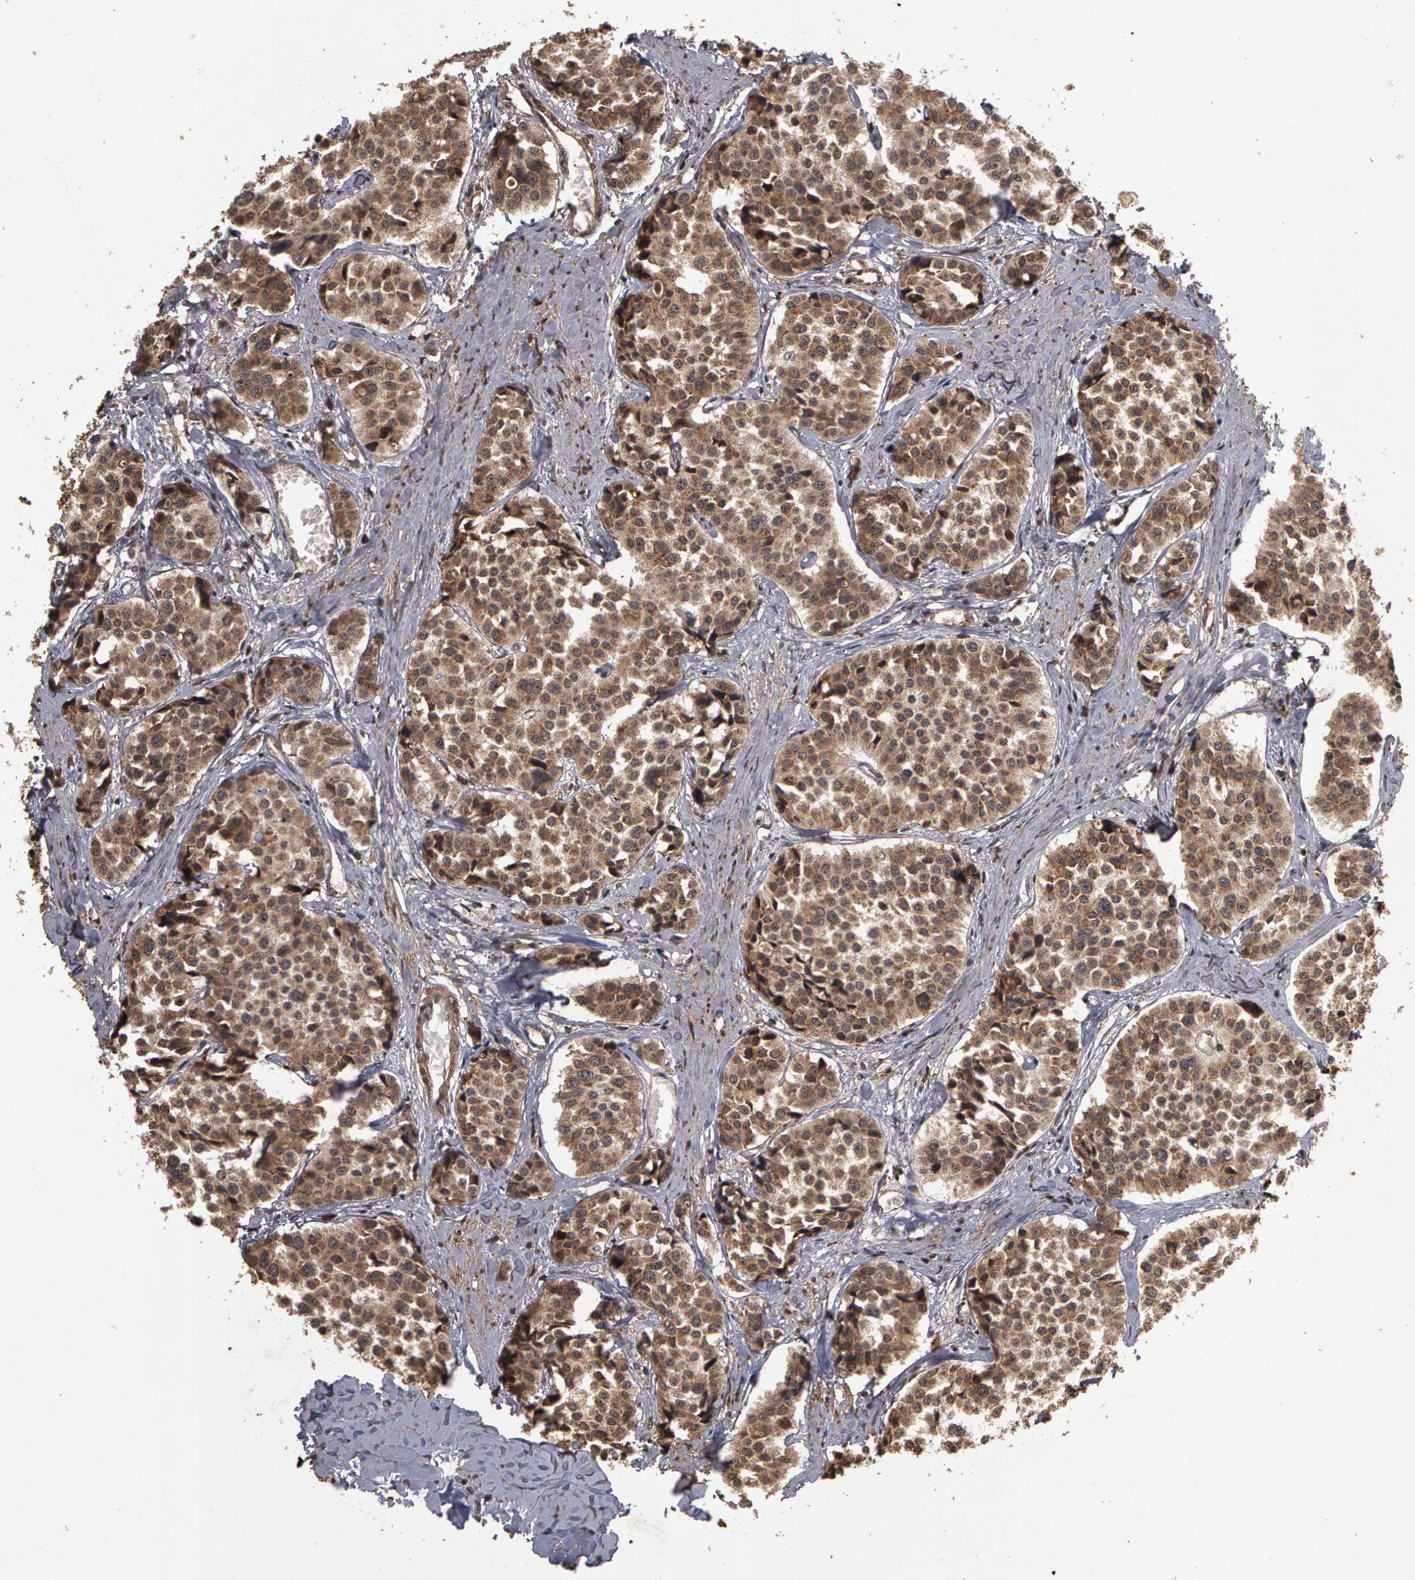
{"staining": {"intensity": "weak", "quantity": ">75%", "location": "cytoplasmic/membranous"}, "tissue": "carcinoid", "cell_type": "Tumor cells", "image_type": "cancer", "snomed": [{"axis": "morphology", "description": "Carcinoid, malignant, NOS"}, {"axis": "topography", "description": "Small intestine"}], "caption": "This micrograph exhibits immunohistochemistry staining of human malignant carcinoid, with low weak cytoplasmic/membranous positivity in about >75% of tumor cells.", "gene": "CALR", "patient": {"sex": "male", "age": 60}}